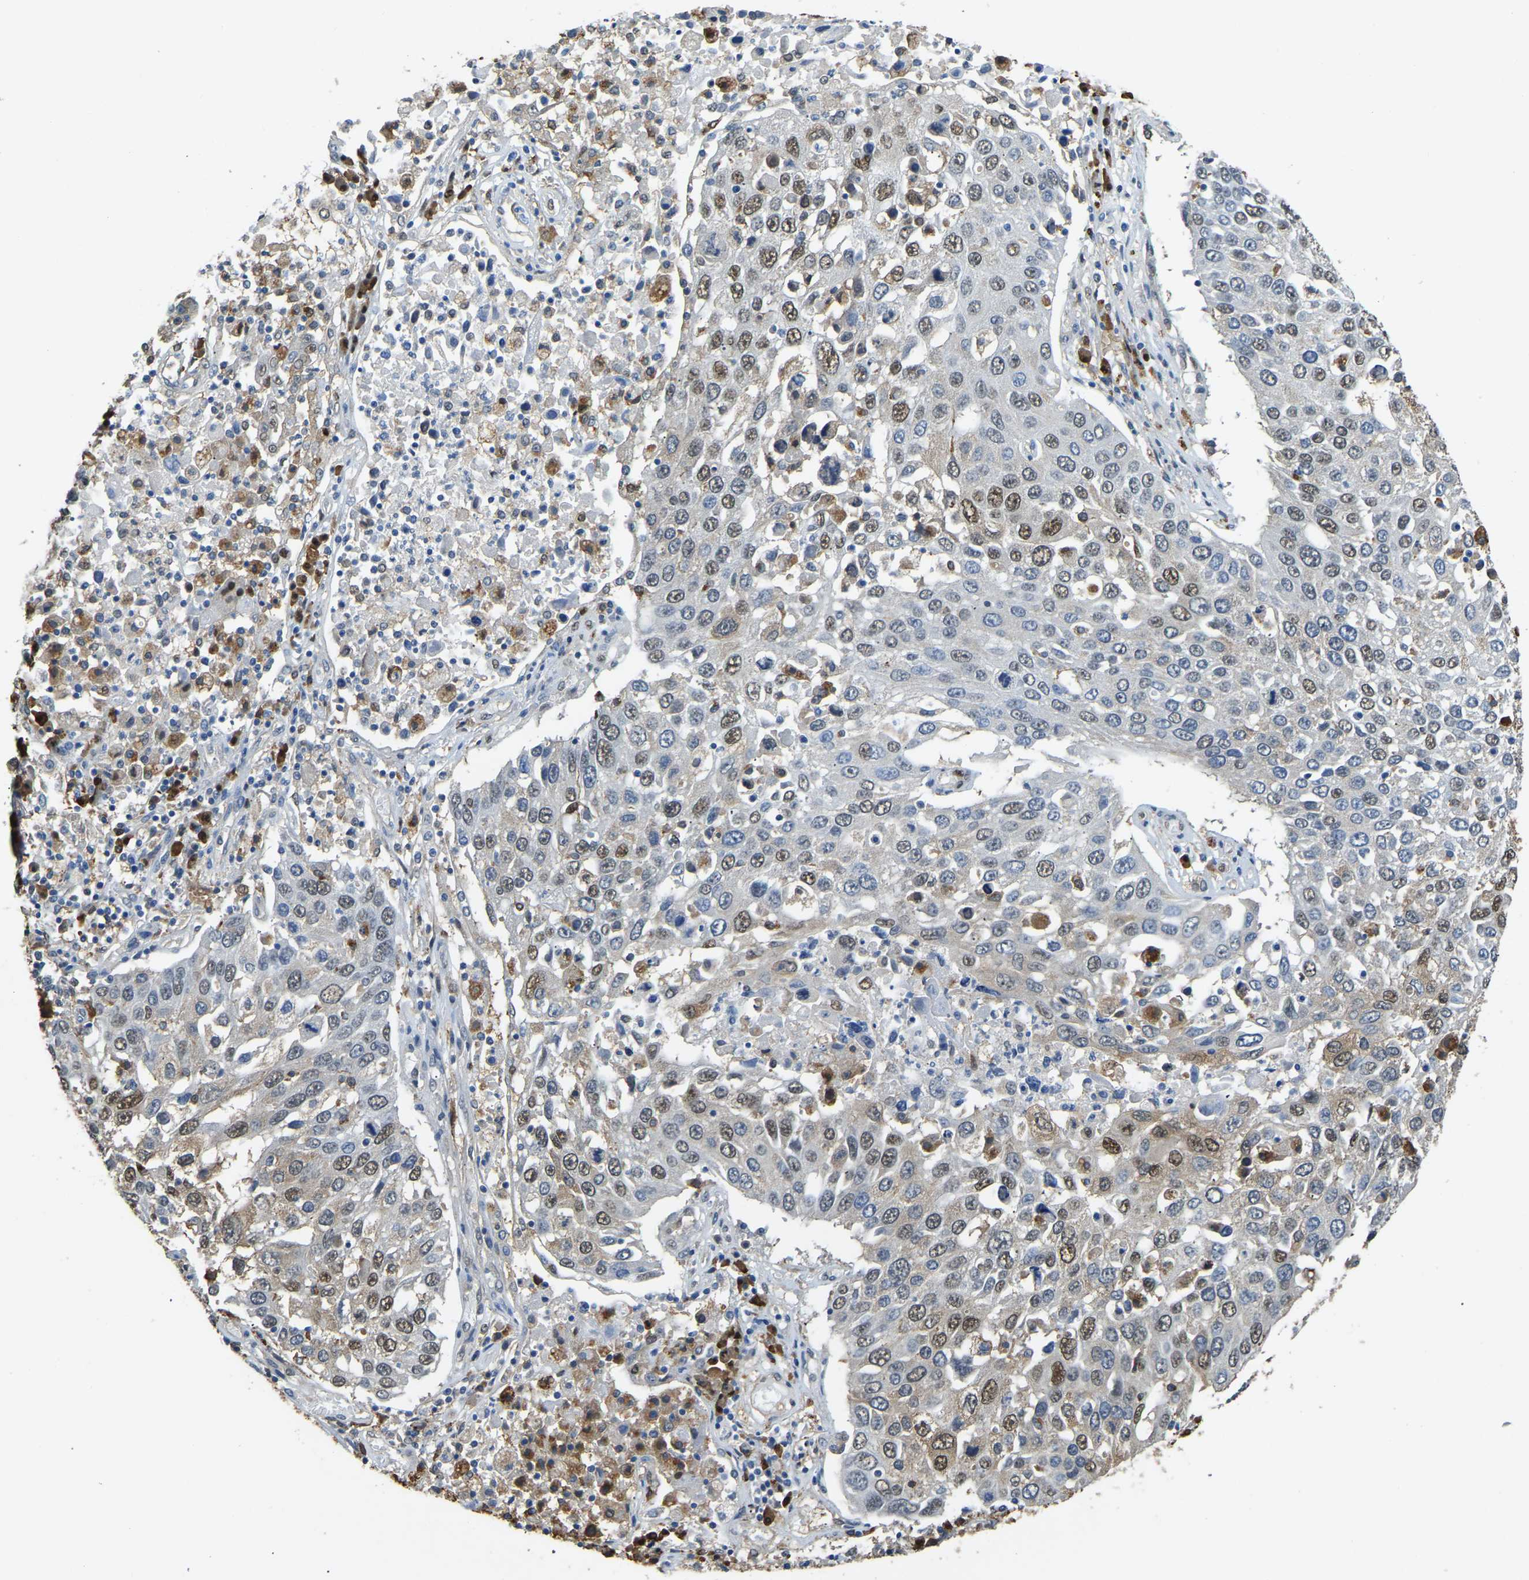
{"staining": {"intensity": "strong", "quantity": "25%-75%", "location": "cytoplasmic/membranous,nuclear"}, "tissue": "lung cancer", "cell_type": "Tumor cells", "image_type": "cancer", "snomed": [{"axis": "morphology", "description": "Squamous cell carcinoma, NOS"}, {"axis": "topography", "description": "Lung"}], "caption": "Immunohistochemical staining of lung cancer (squamous cell carcinoma) exhibits high levels of strong cytoplasmic/membranous and nuclear protein staining in approximately 25%-75% of tumor cells. (Stains: DAB in brown, nuclei in blue, Microscopy: brightfield microscopy at high magnification).", "gene": "NANS", "patient": {"sex": "male", "age": 65}}